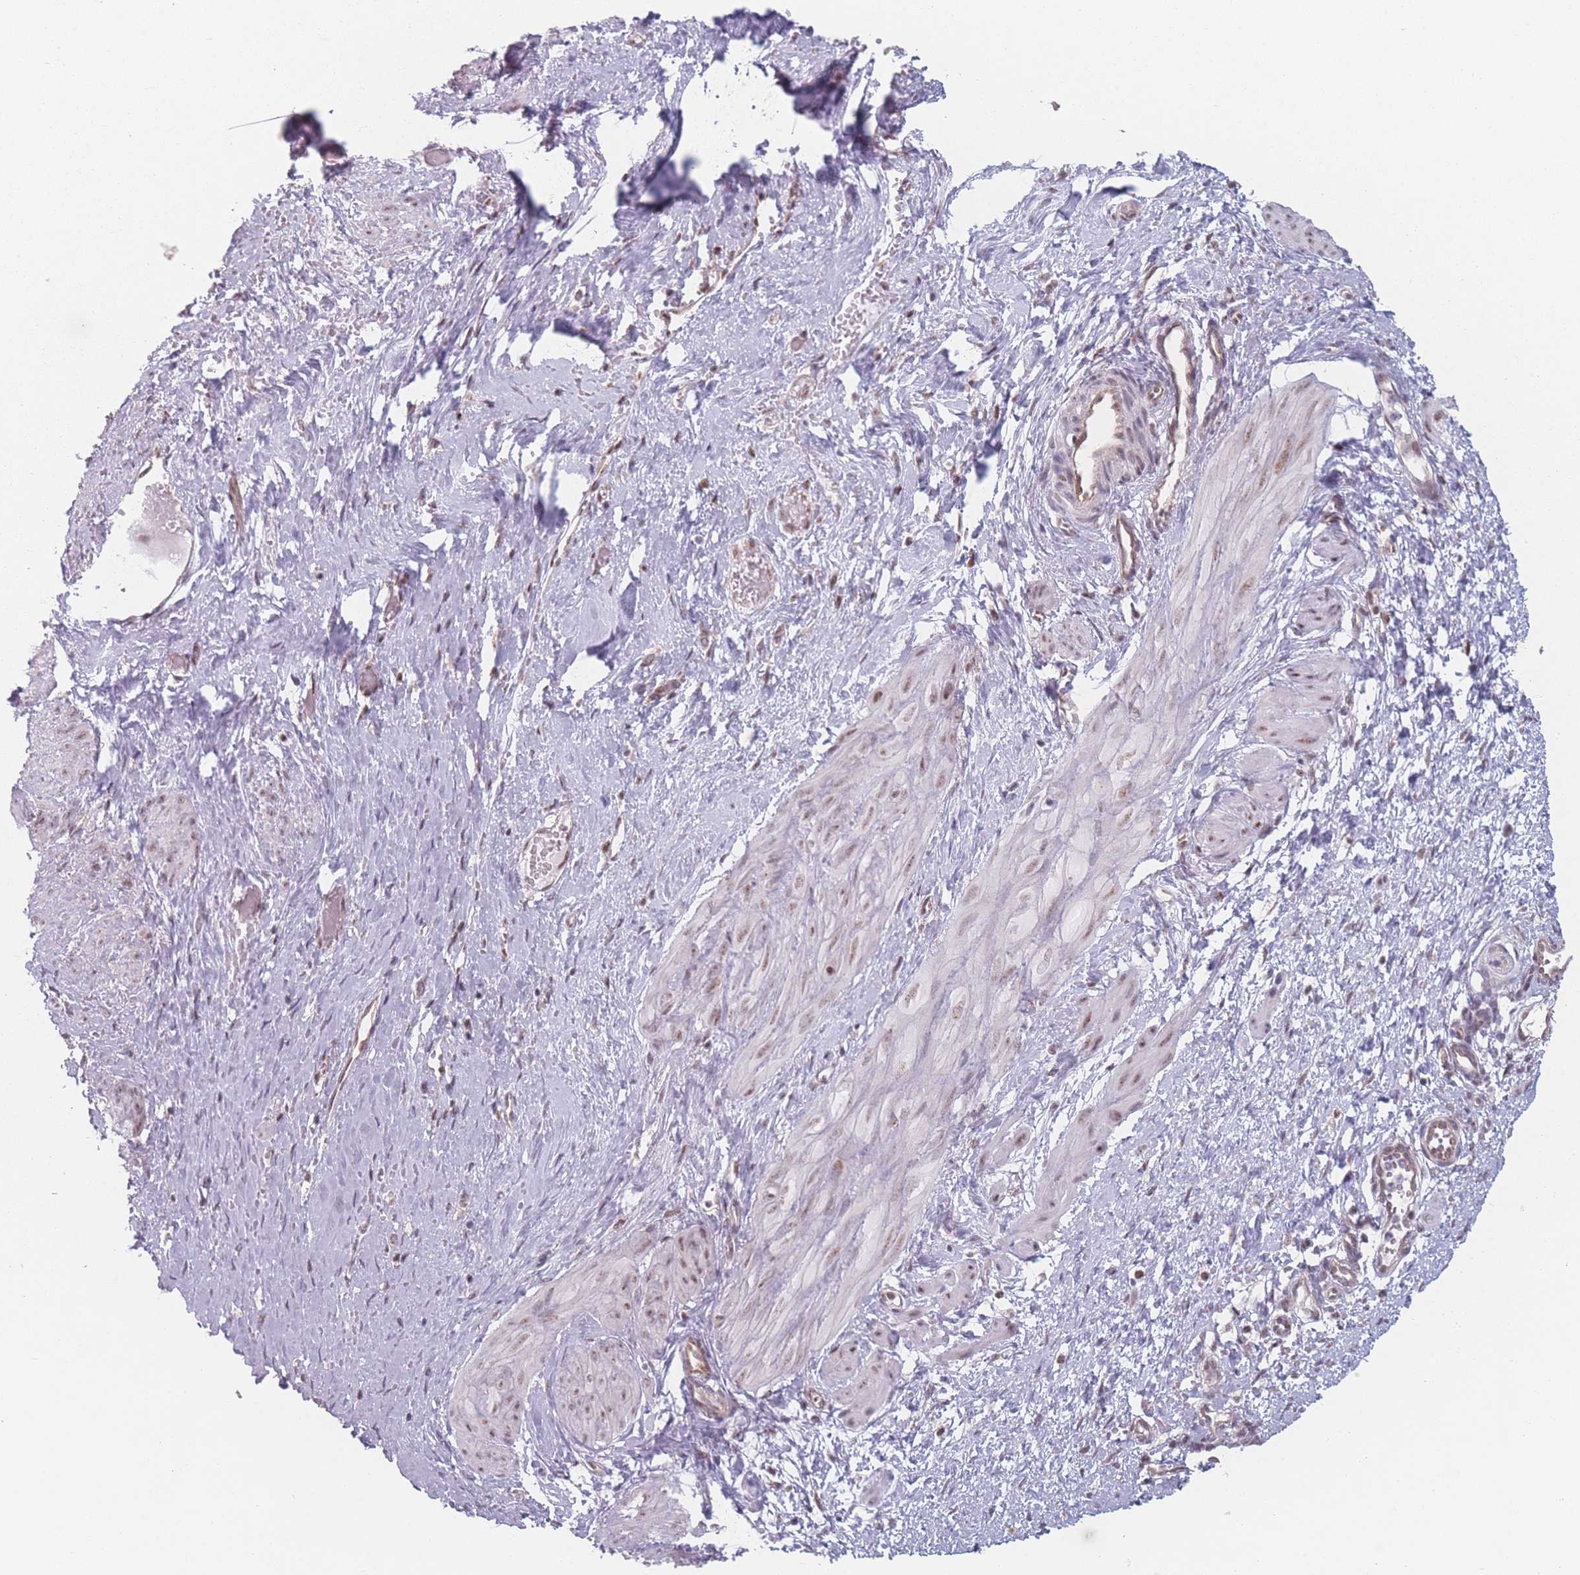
{"staining": {"intensity": "moderate", "quantity": ">75%", "location": "nuclear"}, "tissue": "smooth muscle", "cell_type": "Smooth muscle cells", "image_type": "normal", "snomed": [{"axis": "morphology", "description": "Normal tissue, NOS"}, {"axis": "topography", "description": "Endometrium"}], "caption": "IHC micrograph of normal human smooth muscle stained for a protein (brown), which exhibits medium levels of moderate nuclear positivity in approximately >75% of smooth muscle cells.", "gene": "ZC3H14", "patient": {"sex": "female", "age": 33}}